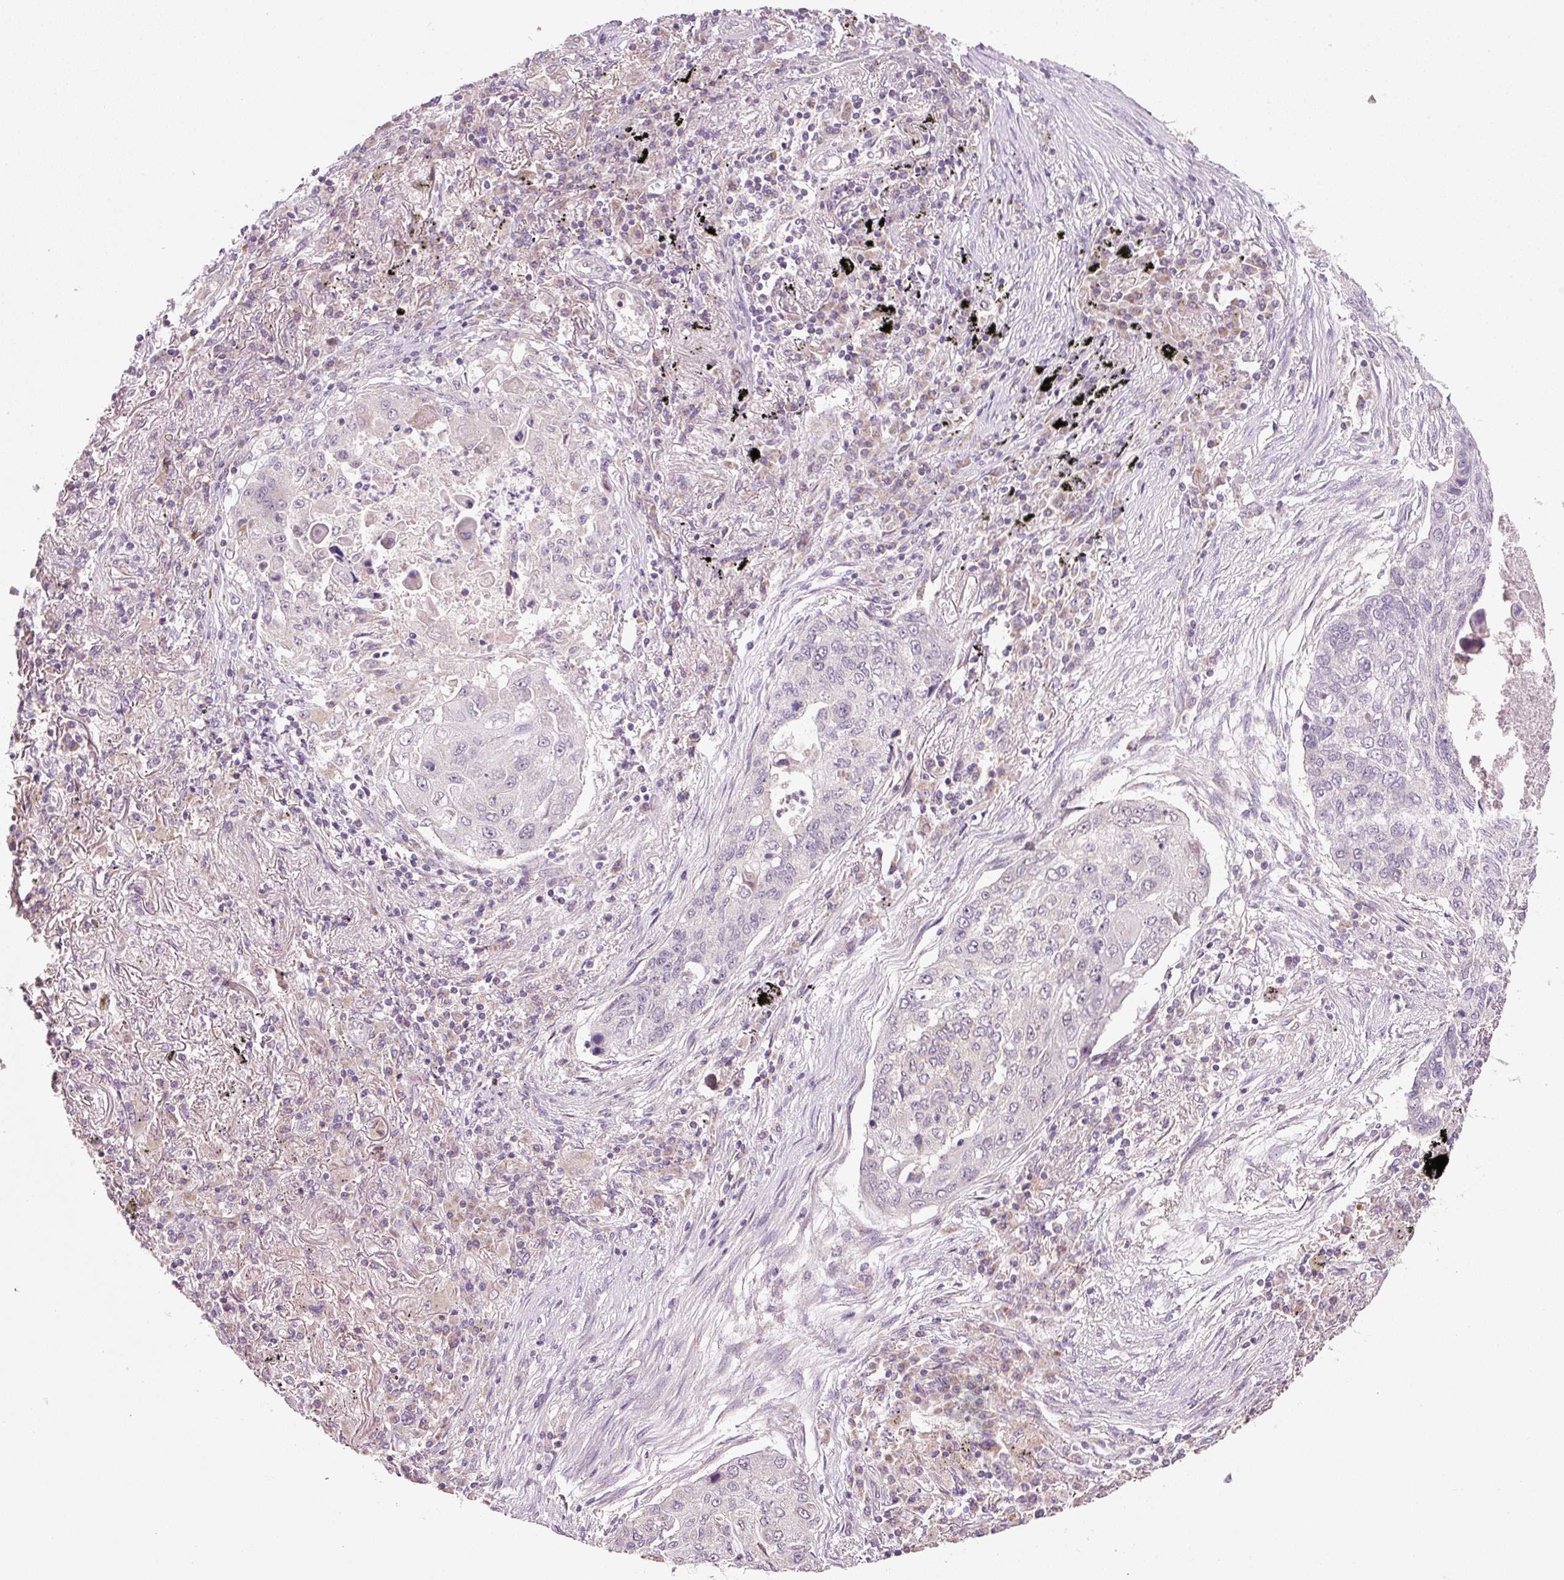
{"staining": {"intensity": "negative", "quantity": "none", "location": "none"}, "tissue": "lung cancer", "cell_type": "Tumor cells", "image_type": "cancer", "snomed": [{"axis": "morphology", "description": "Squamous cell carcinoma, NOS"}, {"axis": "topography", "description": "Lung"}], "caption": "Tumor cells show no significant protein staining in lung cancer. Brightfield microscopy of IHC stained with DAB (brown) and hematoxylin (blue), captured at high magnification.", "gene": "FAM78B", "patient": {"sex": "female", "age": 63}}